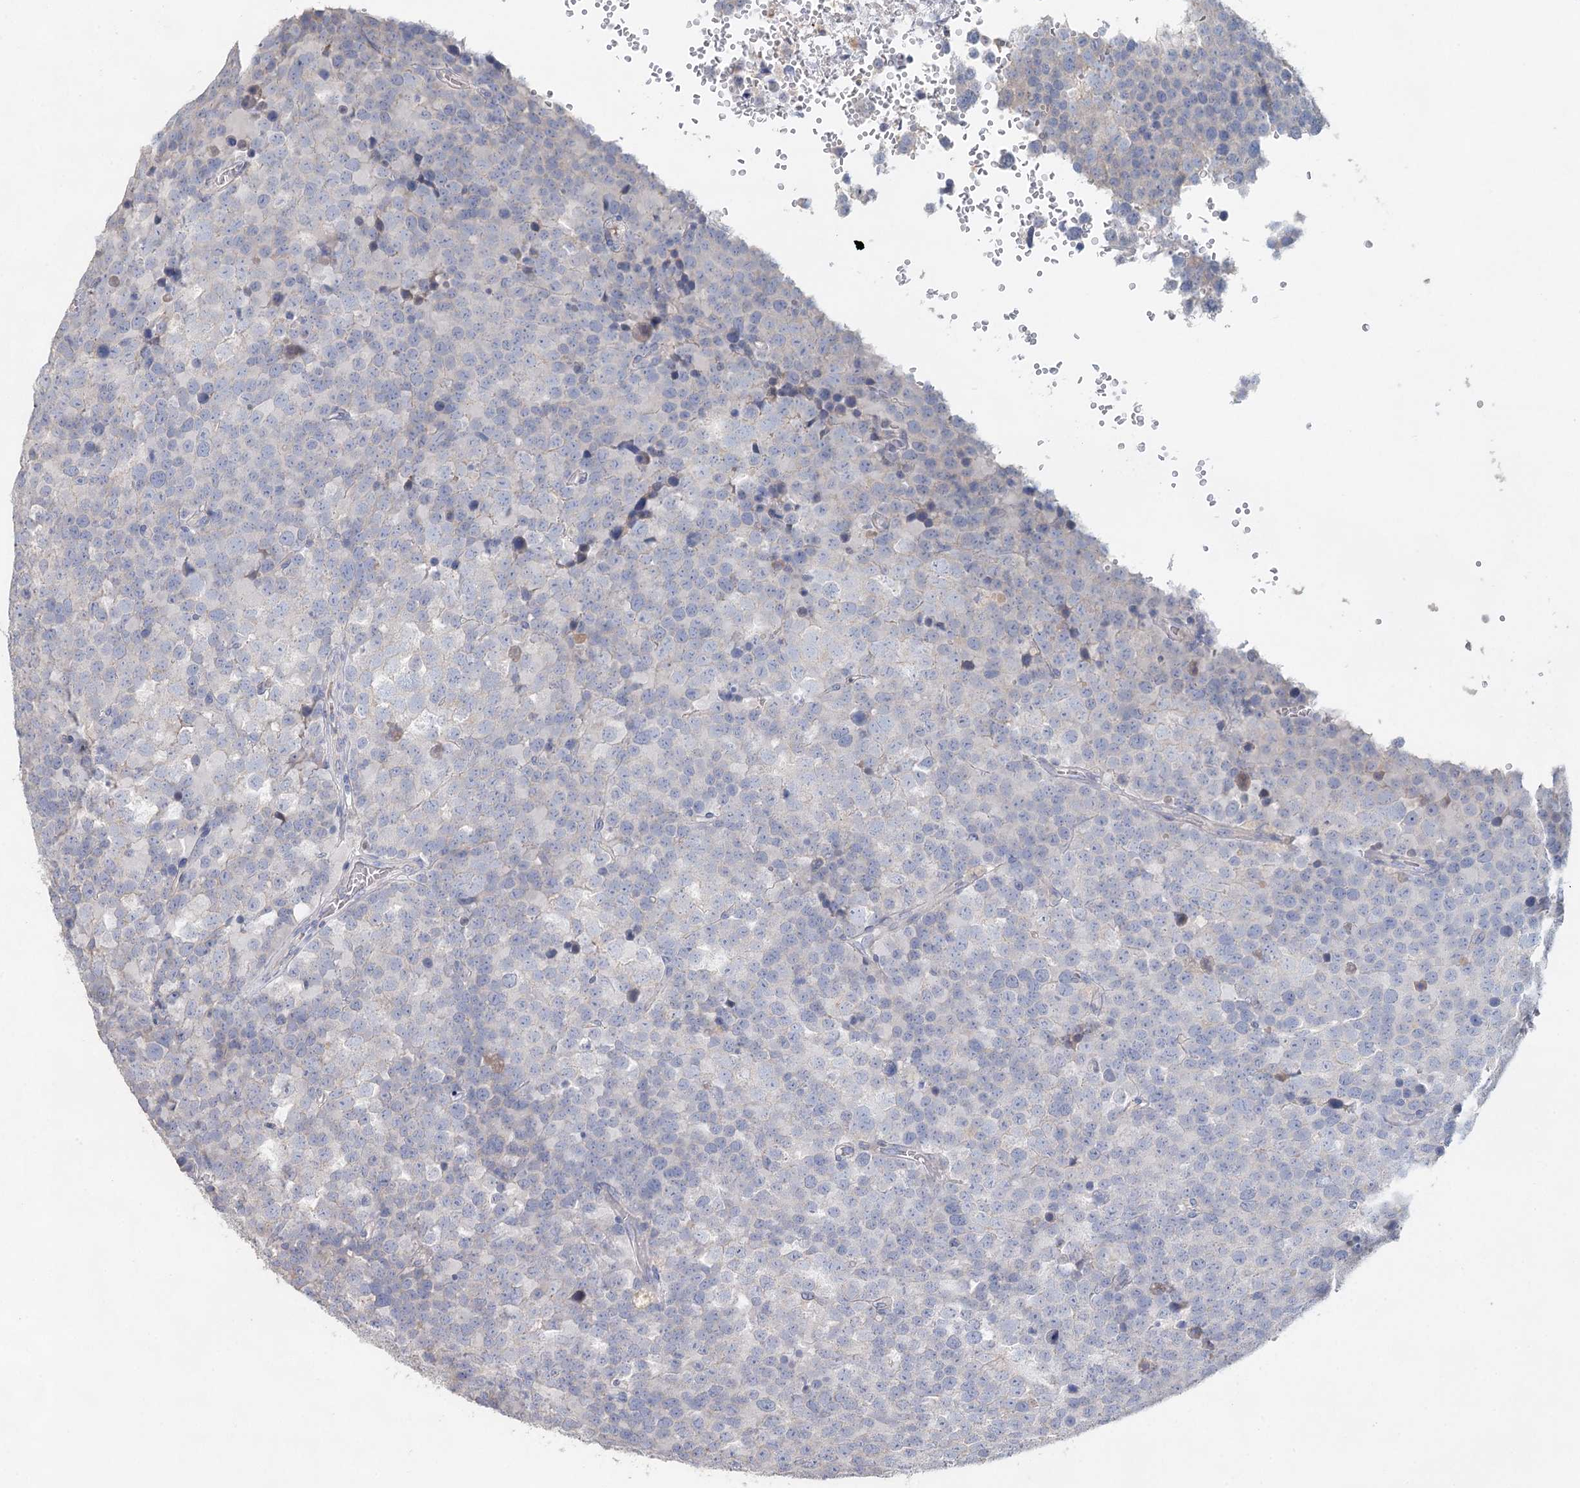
{"staining": {"intensity": "negative", "quantity": "none", "location": "none"}, "tissue": "testis cancer", "cell_type": "Tumor cells", "image_type": "cancer", "snomed": [{"axis": "morphology", "description": "Seminoma, NOS"}, {"axis": "topography", "description": "Testis"}], "caption": "There is no significant staining in tumor cells of testis seminoma. (DAB (3,3'-diaminobenzidine) IHC with hematoxylin counter stain).", "gene": "MYL6B", "patient": {"sex": "male", "age": 71}}